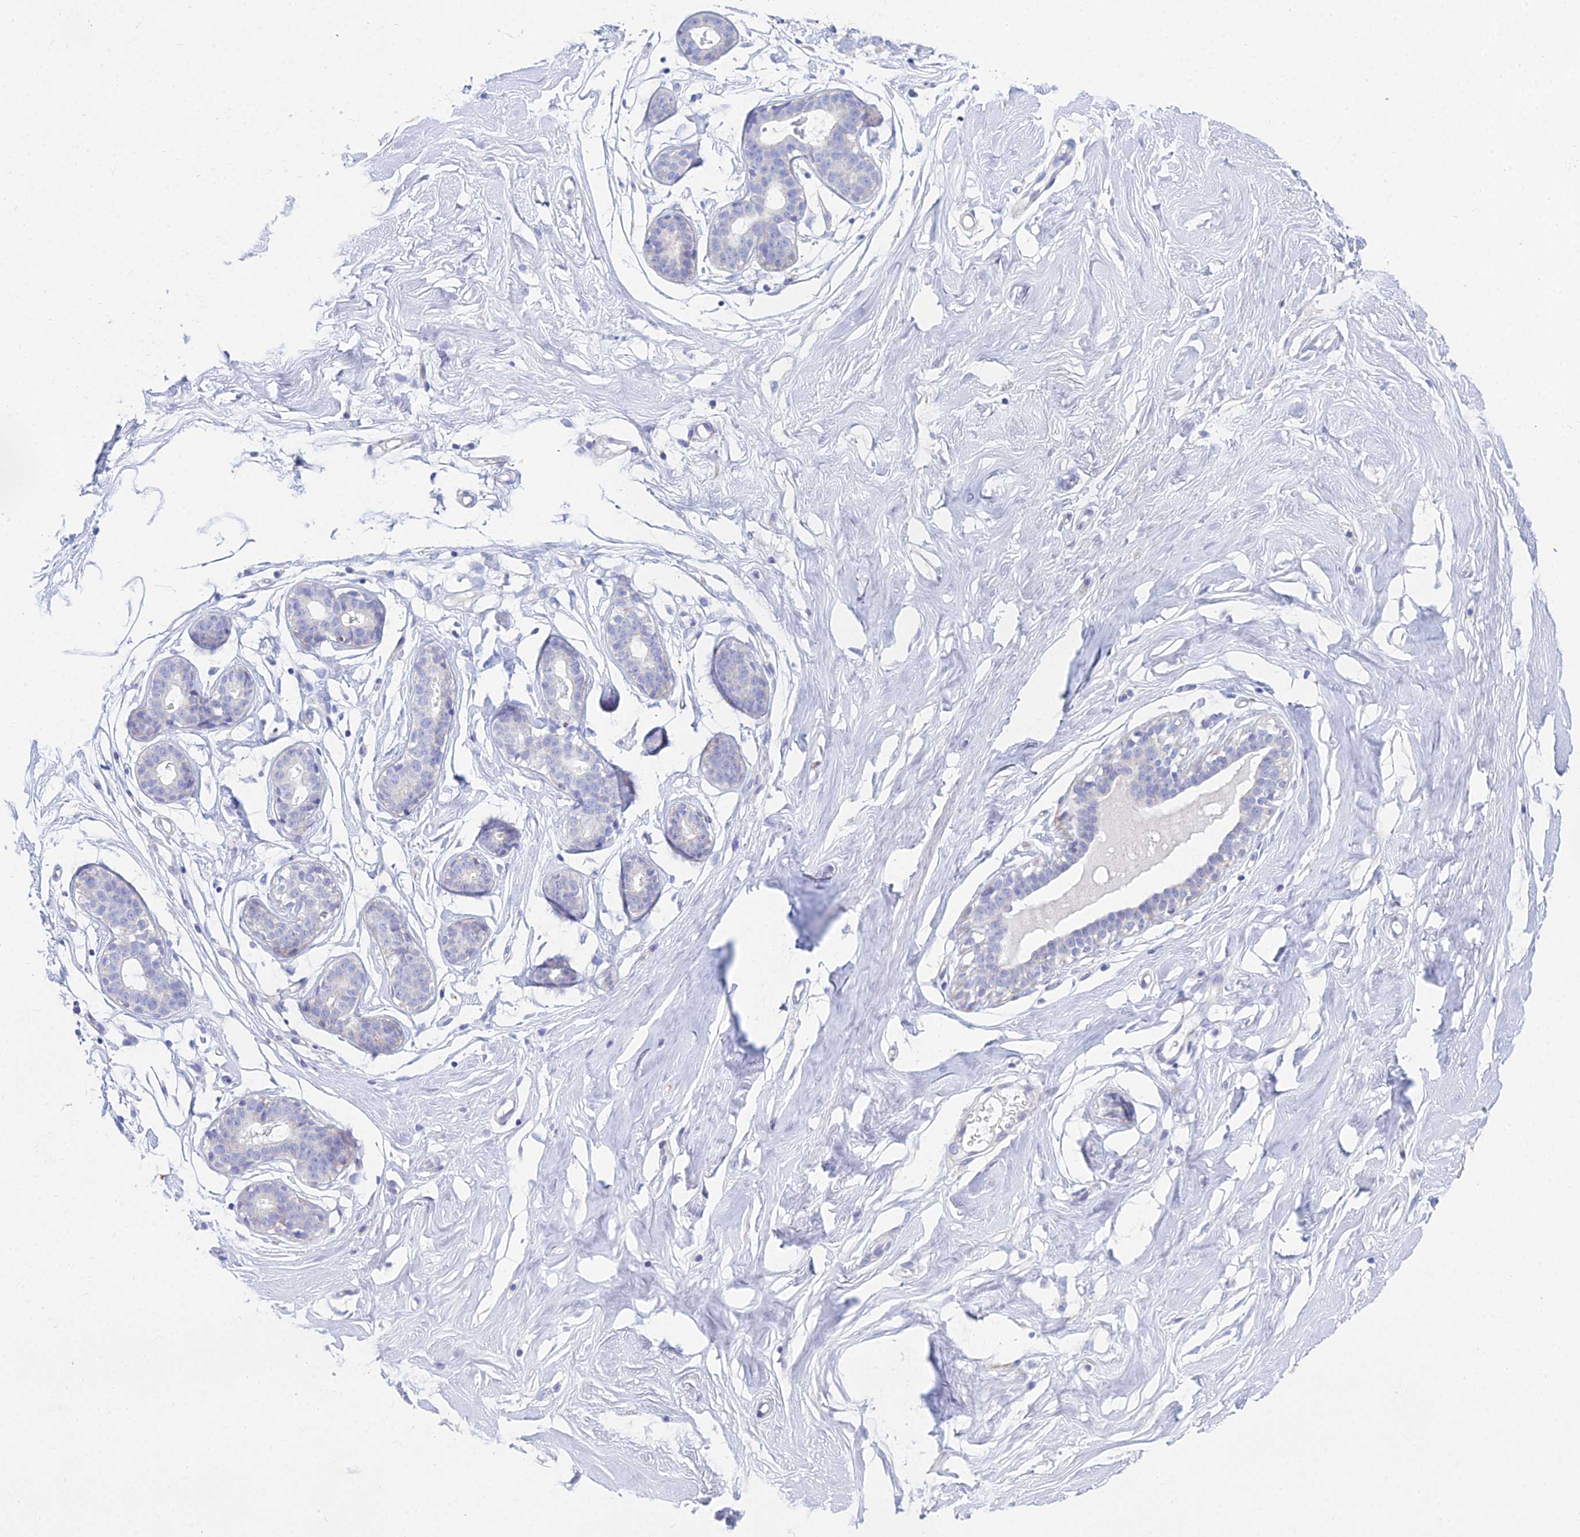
{"staining": {"intensity": "negative", "quantity": "none", "location": "none"}, "tissue": "breast", "cell_type": "Adipocytes", "image_type": "normal", "snomed": [{"axis": "morphology", "description": "Normal tissue, NOS"}, {"axis": "morphology", "description": "Adenoma, NOS"}, {"axis": "topography", "description": "Breast"}], "caption": "Adipocytes show no significant positivity in benign breast. (Brightfield microscopy of DAB (3,3'-diaminobenzidine) immunohistochemistry at high magnification).", "gene": "PRR13", "patient": {"sex": "female", "age": 23}}